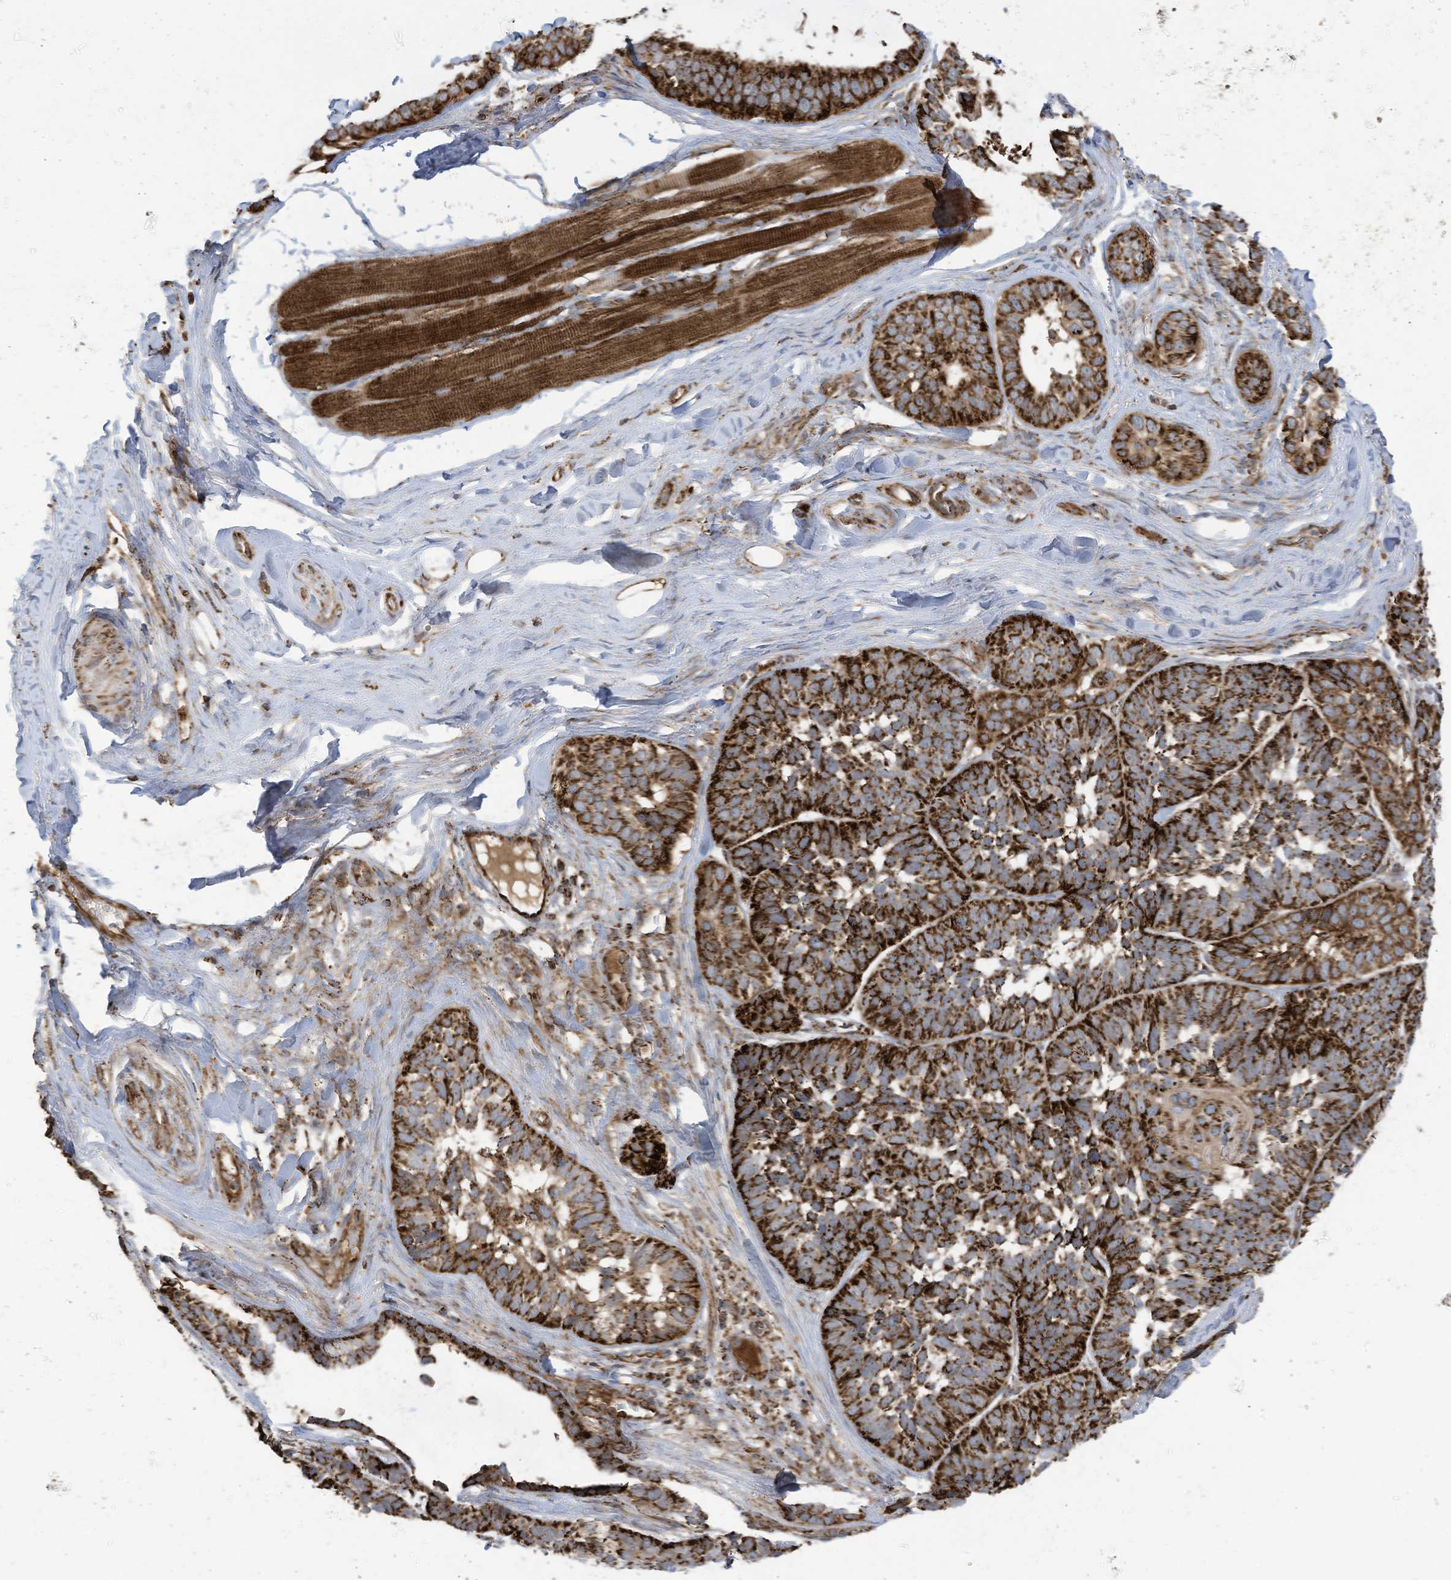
{"staining": {"intensity": "strong", "quantity": ">75%", "location": "cytoplasmic/membranous"}, "tissue": "skin cancer", "cell_type": "Tumor cells", "image_type": "cancer", "snomed": [{"axis": "morphology", "description": "Basal cell carcinoma"}, {"axis": "topography", "description": "Skin"}], "caption": "Approximately >75% of tumor cells in human skin cancer show strong cytoplasmic/membranous protein positivity as visualized by brown immunohistochemical staining.", "gene": "COX10", "patient": {"sex": "male", "age": 62}}